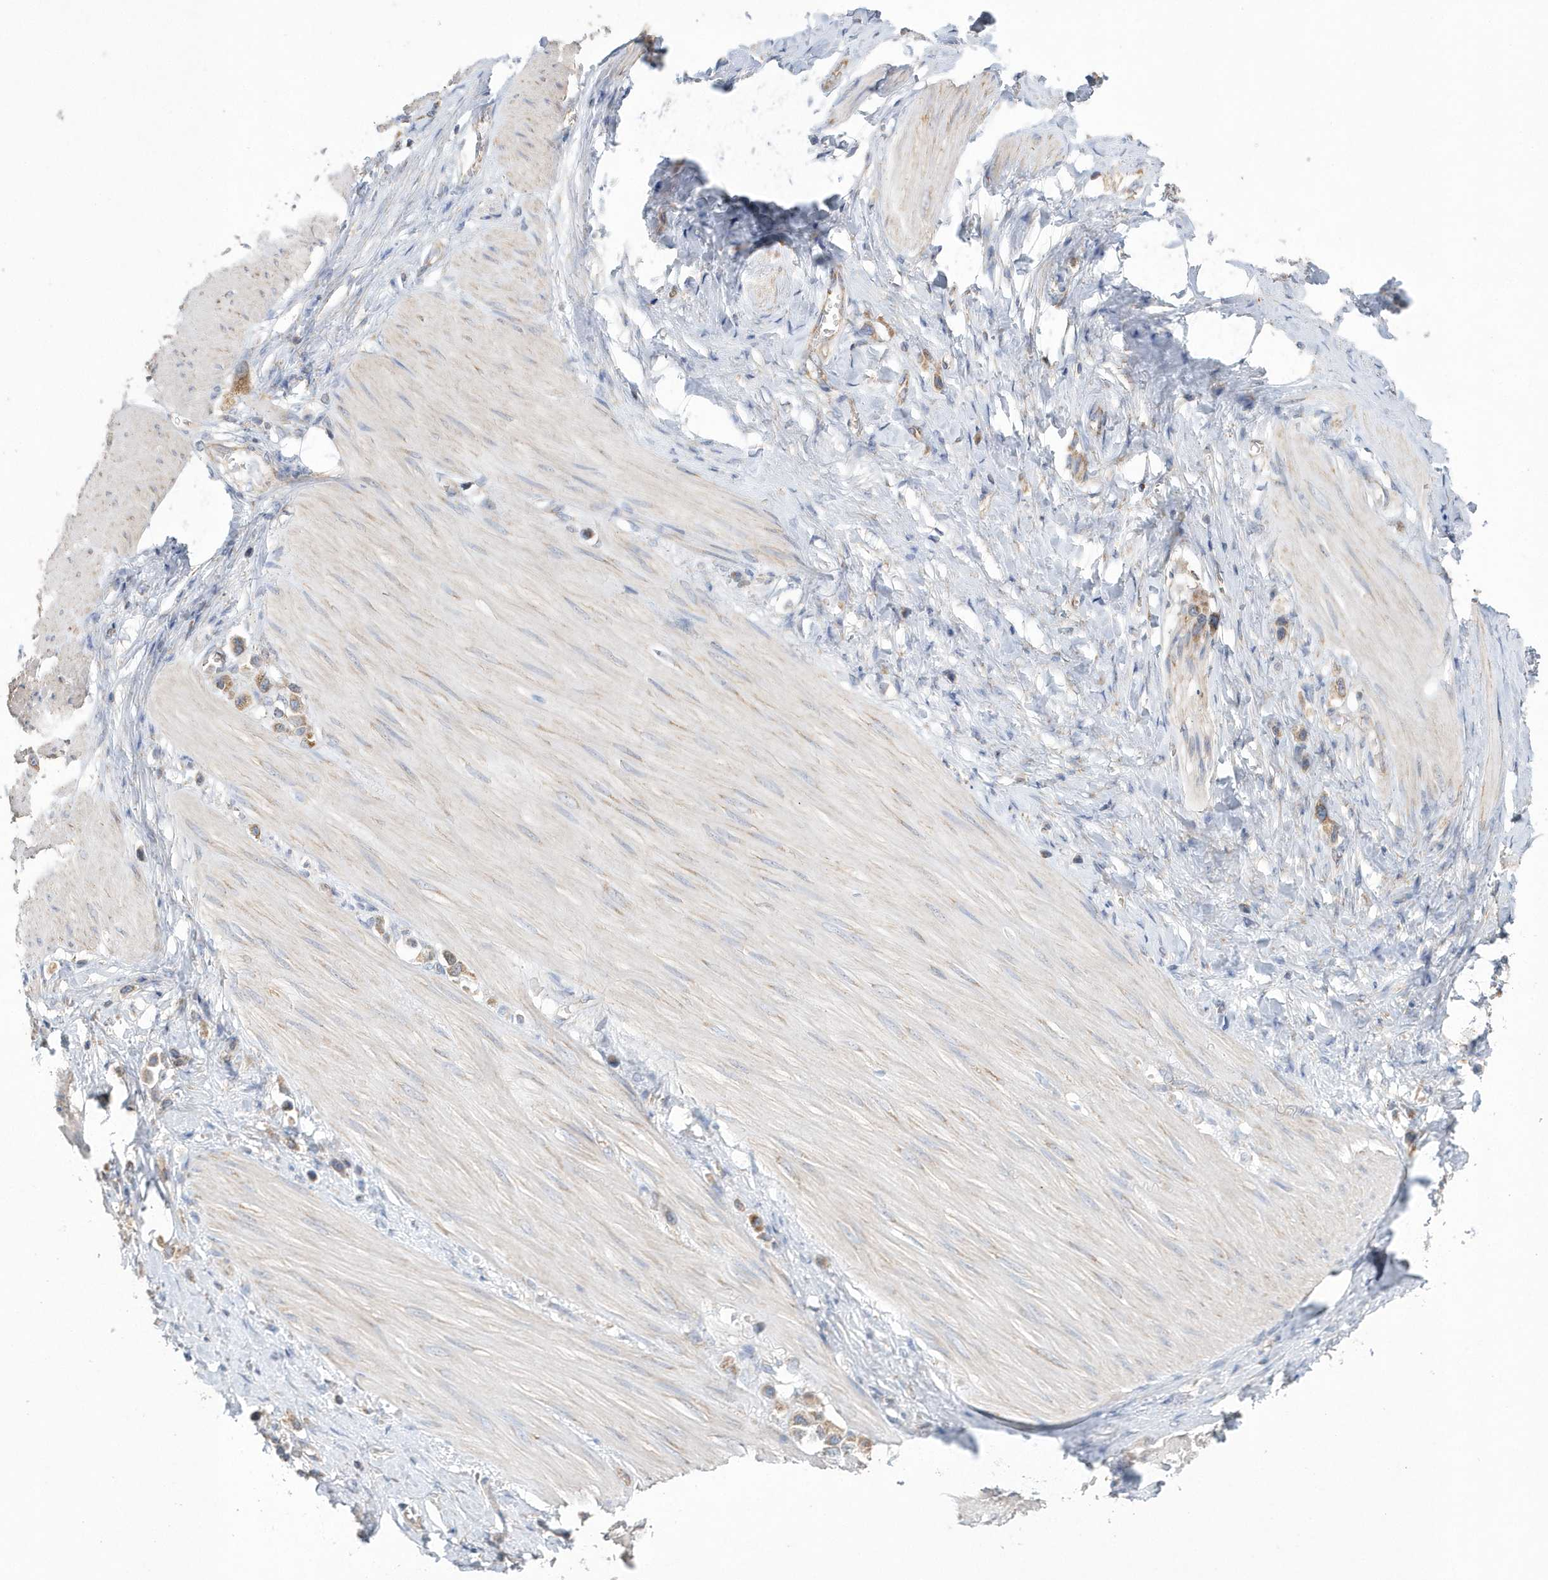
{"staining": {"intensity": "moderate", "quantity": ">75%", "location": "cytoplasmic/membranous"}, "tissue": "stomach cancer", "cell_type": "Tumor cells", "image_type": "cancer", "snomed": [{"axis": "morphology", "description": "Adenocarcinoma, NOS"}, {"axis": "topography", "description": "Stomach"}], "caption": "About >75% of tumor cells in stomach cancer (adenocarcinoma) display moderate cytoplasmic/membranous protein staining as visualized by brown immunohistochemical staining.", "gene": "SPATA5", "patient": {"sex": "female", "age": 65}}